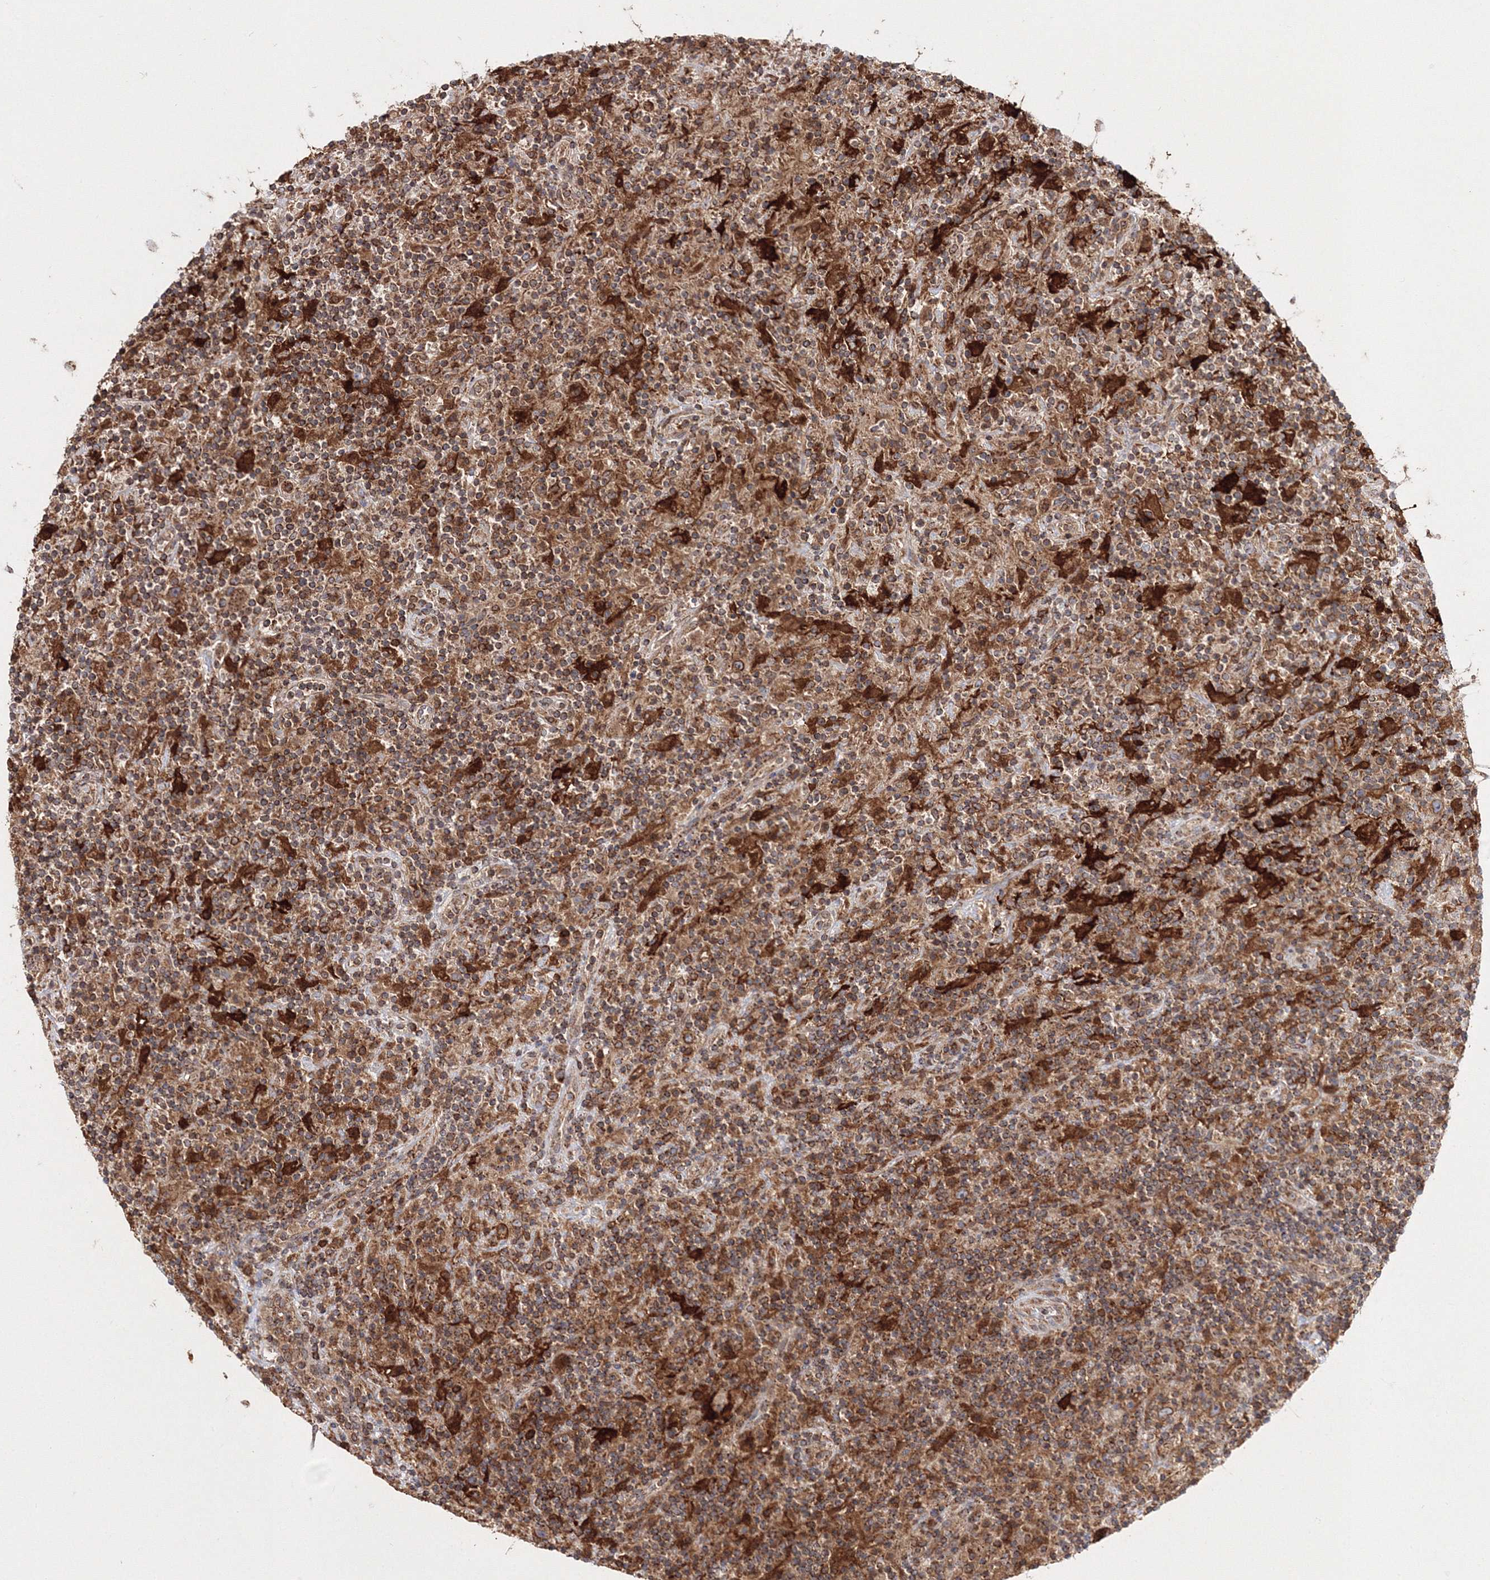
{"staining": {"intensity": "moderate", "quantity": ">75%", "location": "cytoplasmic/membranous"}, "tissue": "lymphoma", "cell_type": "Tumor cells", "image_type": "cancer", "snomed": [{"axis": "morphology", "description": "Hodgkin's disease, NOS"}, {"axis": "topography", "description": "Lymph node"}], "caption": "A micrograph of human lymphoma stained for a protein displays moderate cytoplasmic/membranous brown staining in tumor cells.", "gene": "ARCN1", "patient": {"sex": "male", "age": 70}}